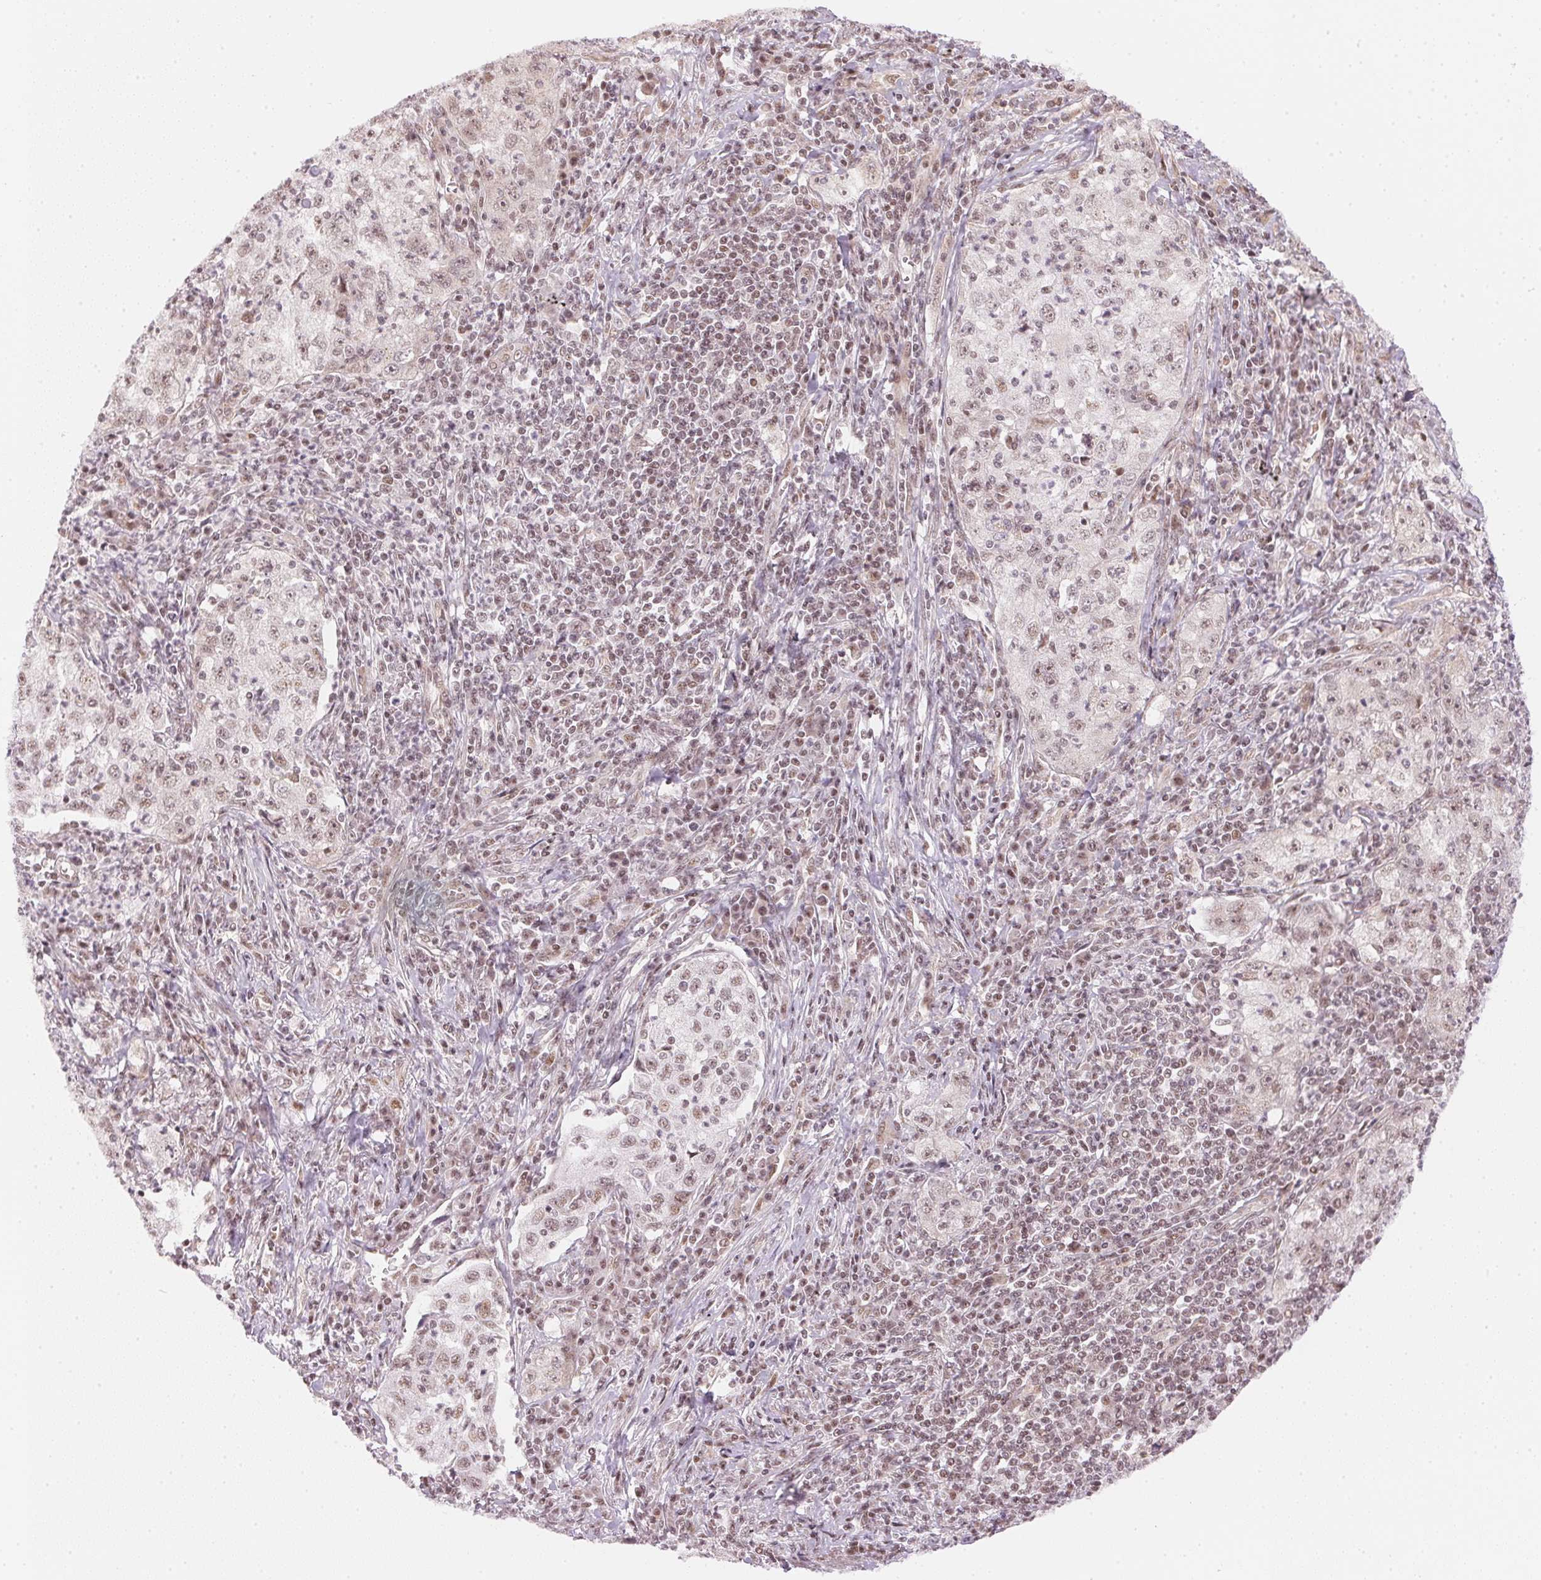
{"staining": {"intensity": "weak", "quantity": "25%-75%", "location": "nuclear"}, "tissue": "lung cancer", "cell_type": "Tumor cells", "image_type": "cancer", "snomed": [{"axis": "morphology", "description": "Squamous cell carcinoma, NOS"}, {"axis": "topography", "description": "Lung"}], "caption": "Weak nuclear protein positivity is present in about 25%-75% of tumor cells in squamous cell carcinoma (lung).", "gene": "KAT6A", "patient": {"sex": "male", "age": 71}}